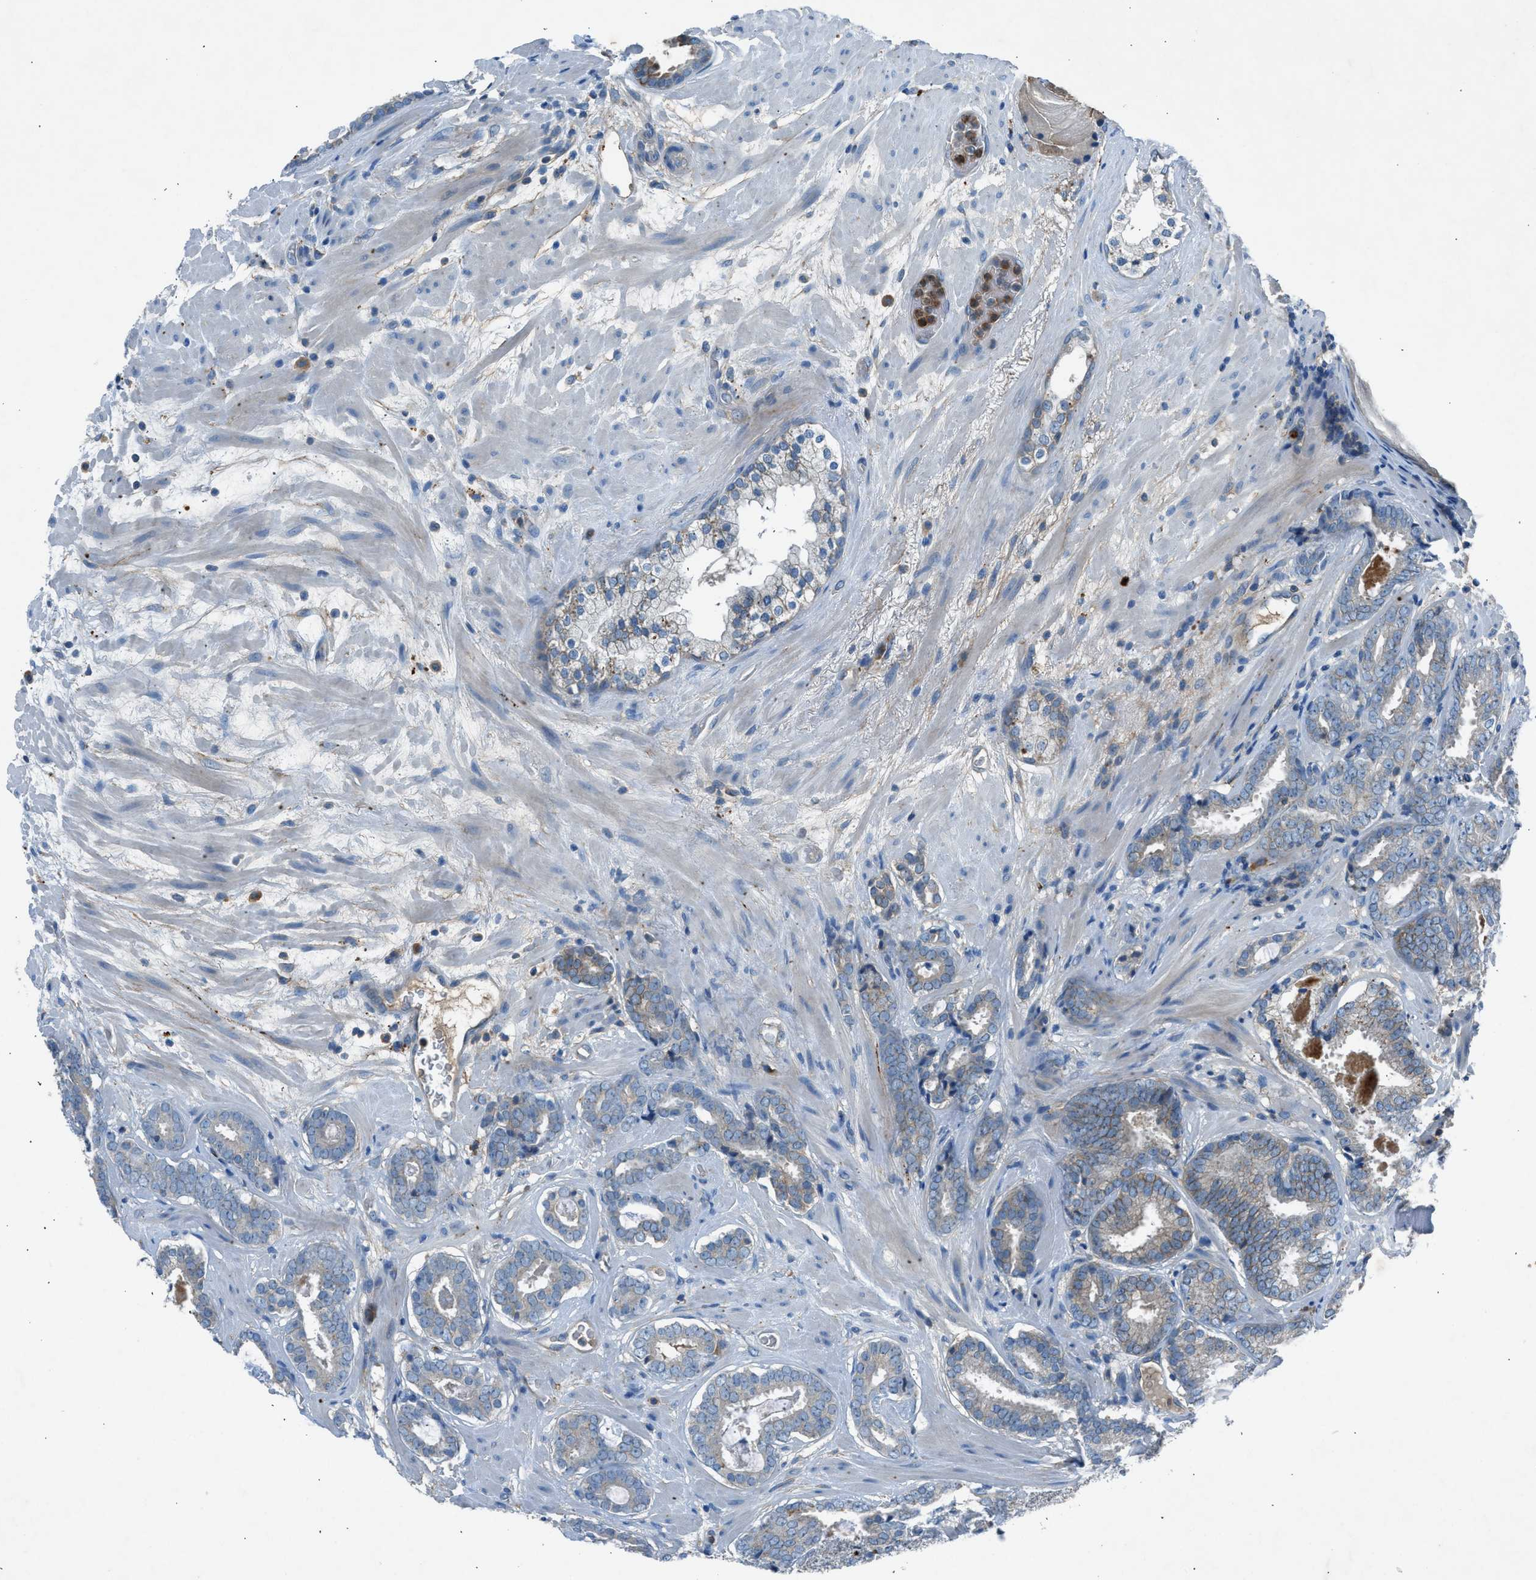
{"staining": {"intensity": "negative", "quantity": "none", "location": "none"}, "tissue": "prostate cancer", "cell_type": "Tumor cells", "image_type": "cancer", "snomed": [{"axis": "morphology", "description": "Adenocarcinoma, Low grade"}, {"axis": "topography", "description": "Prostate"}], "caption": "A high-resolution image shows IHC staining of prostate cancer, which displays no significant expression in tumor cells.", "gene": "BMP1", "patient": {"sex": "male", "age": 69}}